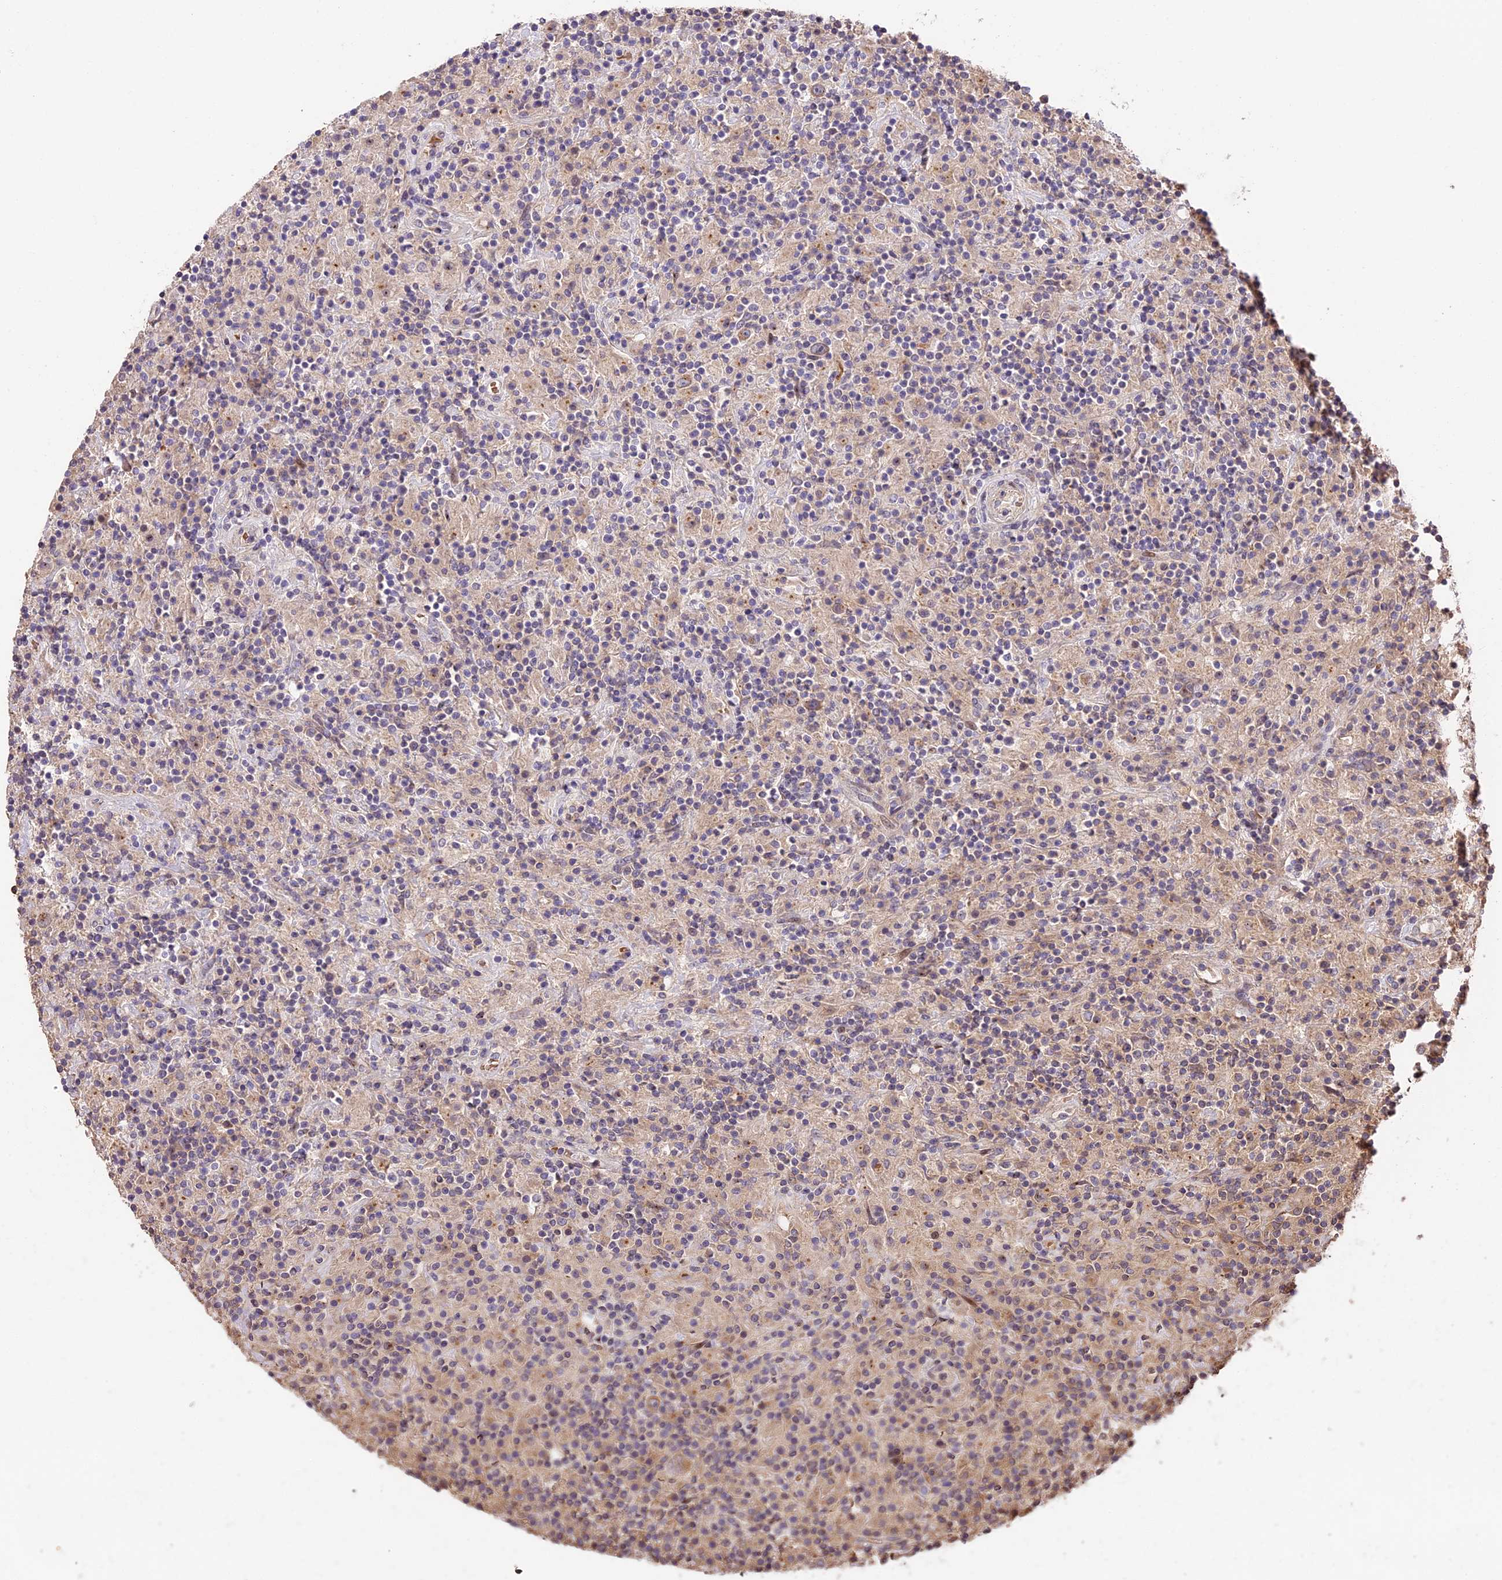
{"staining": {"intensity": "weak", "quantity": "25%-75%", "location": "cytoplasmic/membranous"}, "tissue": "lymphoma", "cell_type": "Tumor cells", "image_type": "cancer", "snomed": [{"axis": "morphology", "description": "Hodgkin's disease, NOS"}, {"axis": "topography", "description": "Lymph node"}], "caption": "Immunohistochemical staining of lymphoma reveals weak cytoplasmic/membranous protein expression in approximately 25%-75% of tumor cells.", "gene": "PPP1R37", "patient": {"sex": "male", "age": 70}}